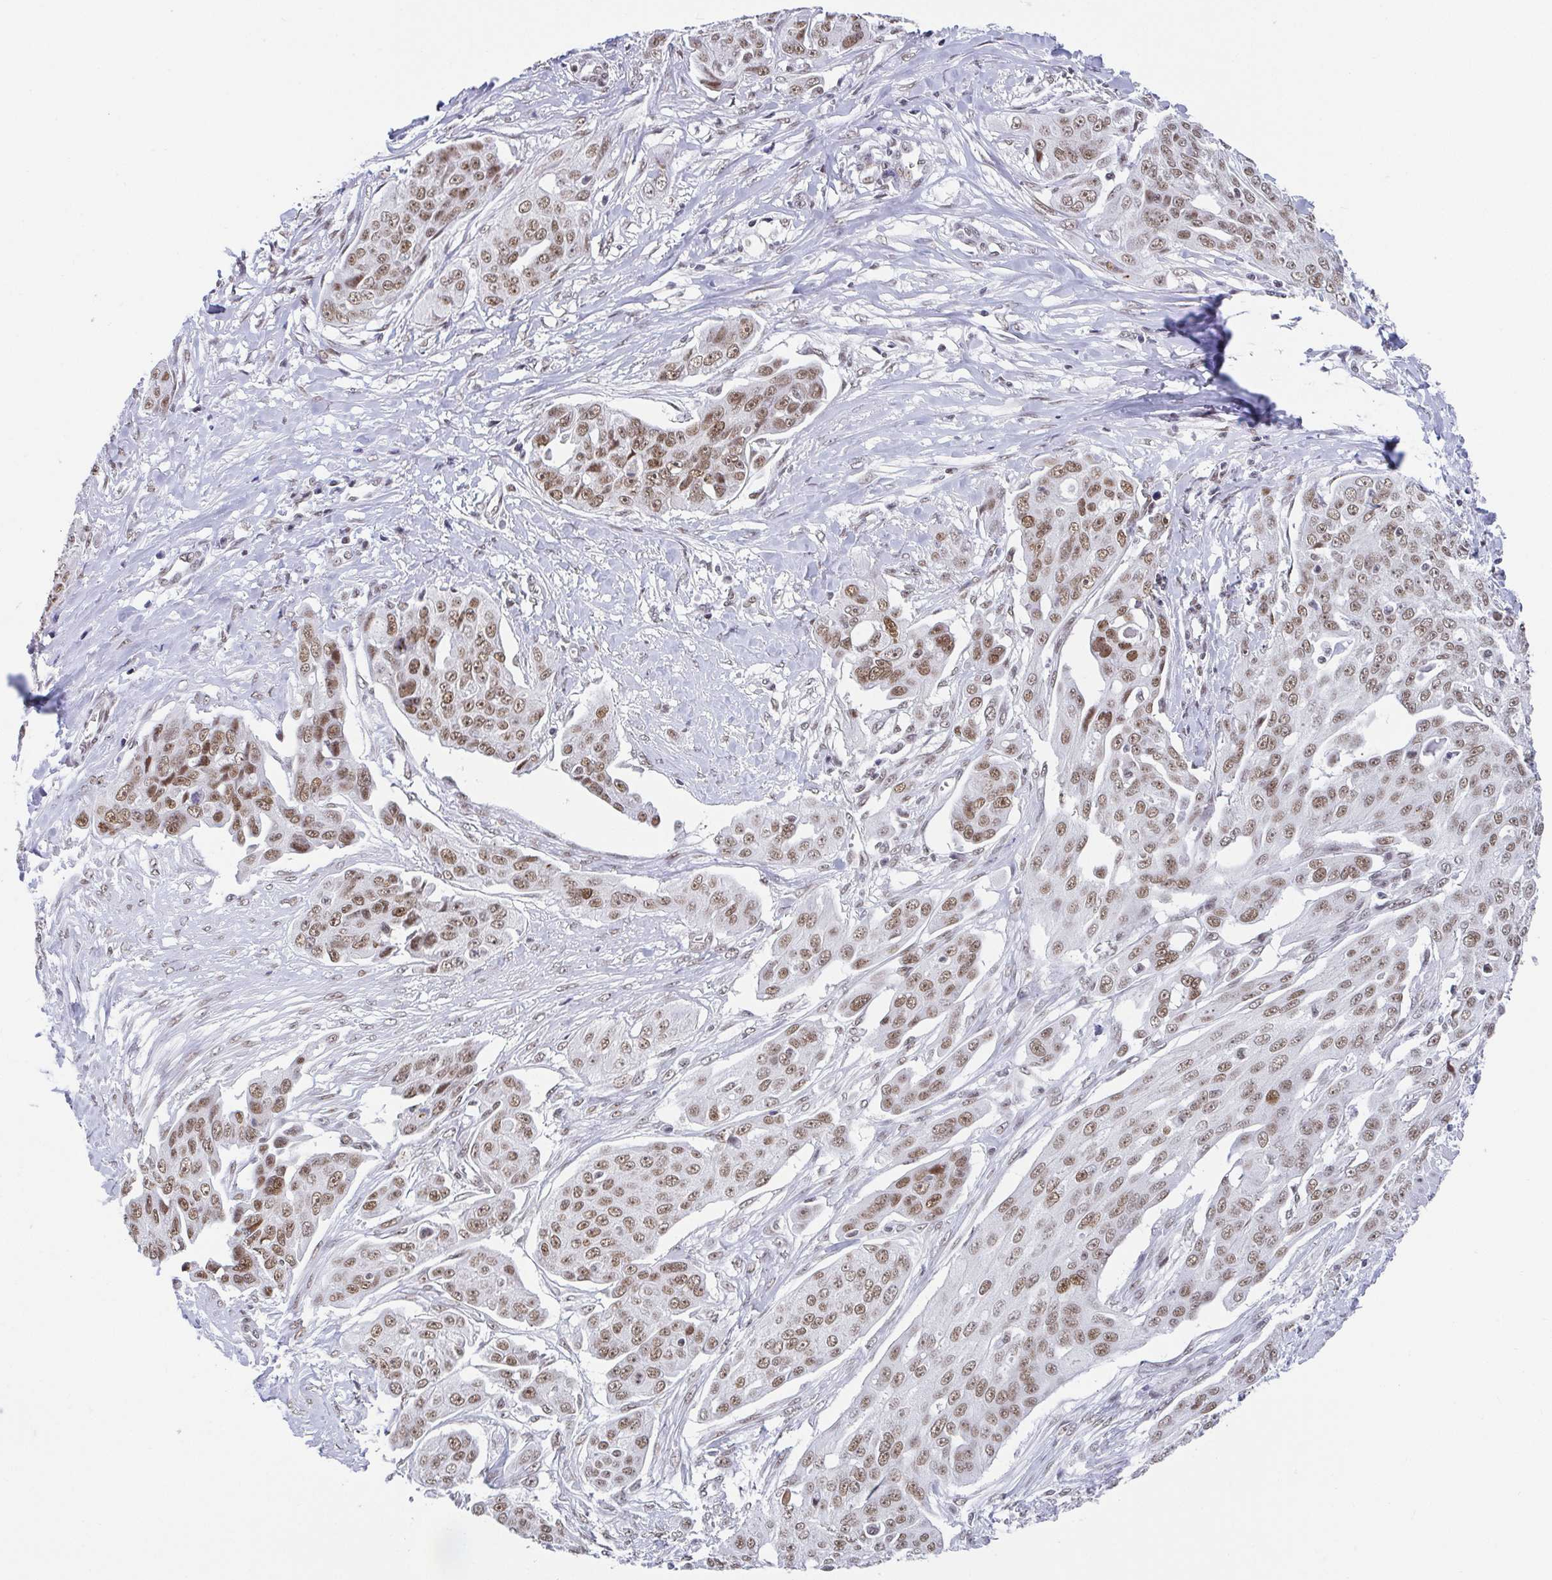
{"staining": {"intensity": "moderate", "quantity": ">75%", "location": "nuclear"}, "tissue": "ovarian cancer", "cell_type": "Tumor cells", "image_type": "cancer", "snomed": [{"axis": "morphology", "description": "Carcinoma, endometroid"}, {"axis": "topography", "description": "Ovary"}], "caption": "Ovarian cancer stained for a protein exhibits moderate nuclear positivity in tumor cells. The staining was performed using DAB (3,3'-diaminobenzidine) to visualize the protein expression in brown, while the nuclei were stained in blue with hematoxylin (Magnification: 20x).", "gene": "SLC7A10", "patient": {"sex": "female", "age": 70}}